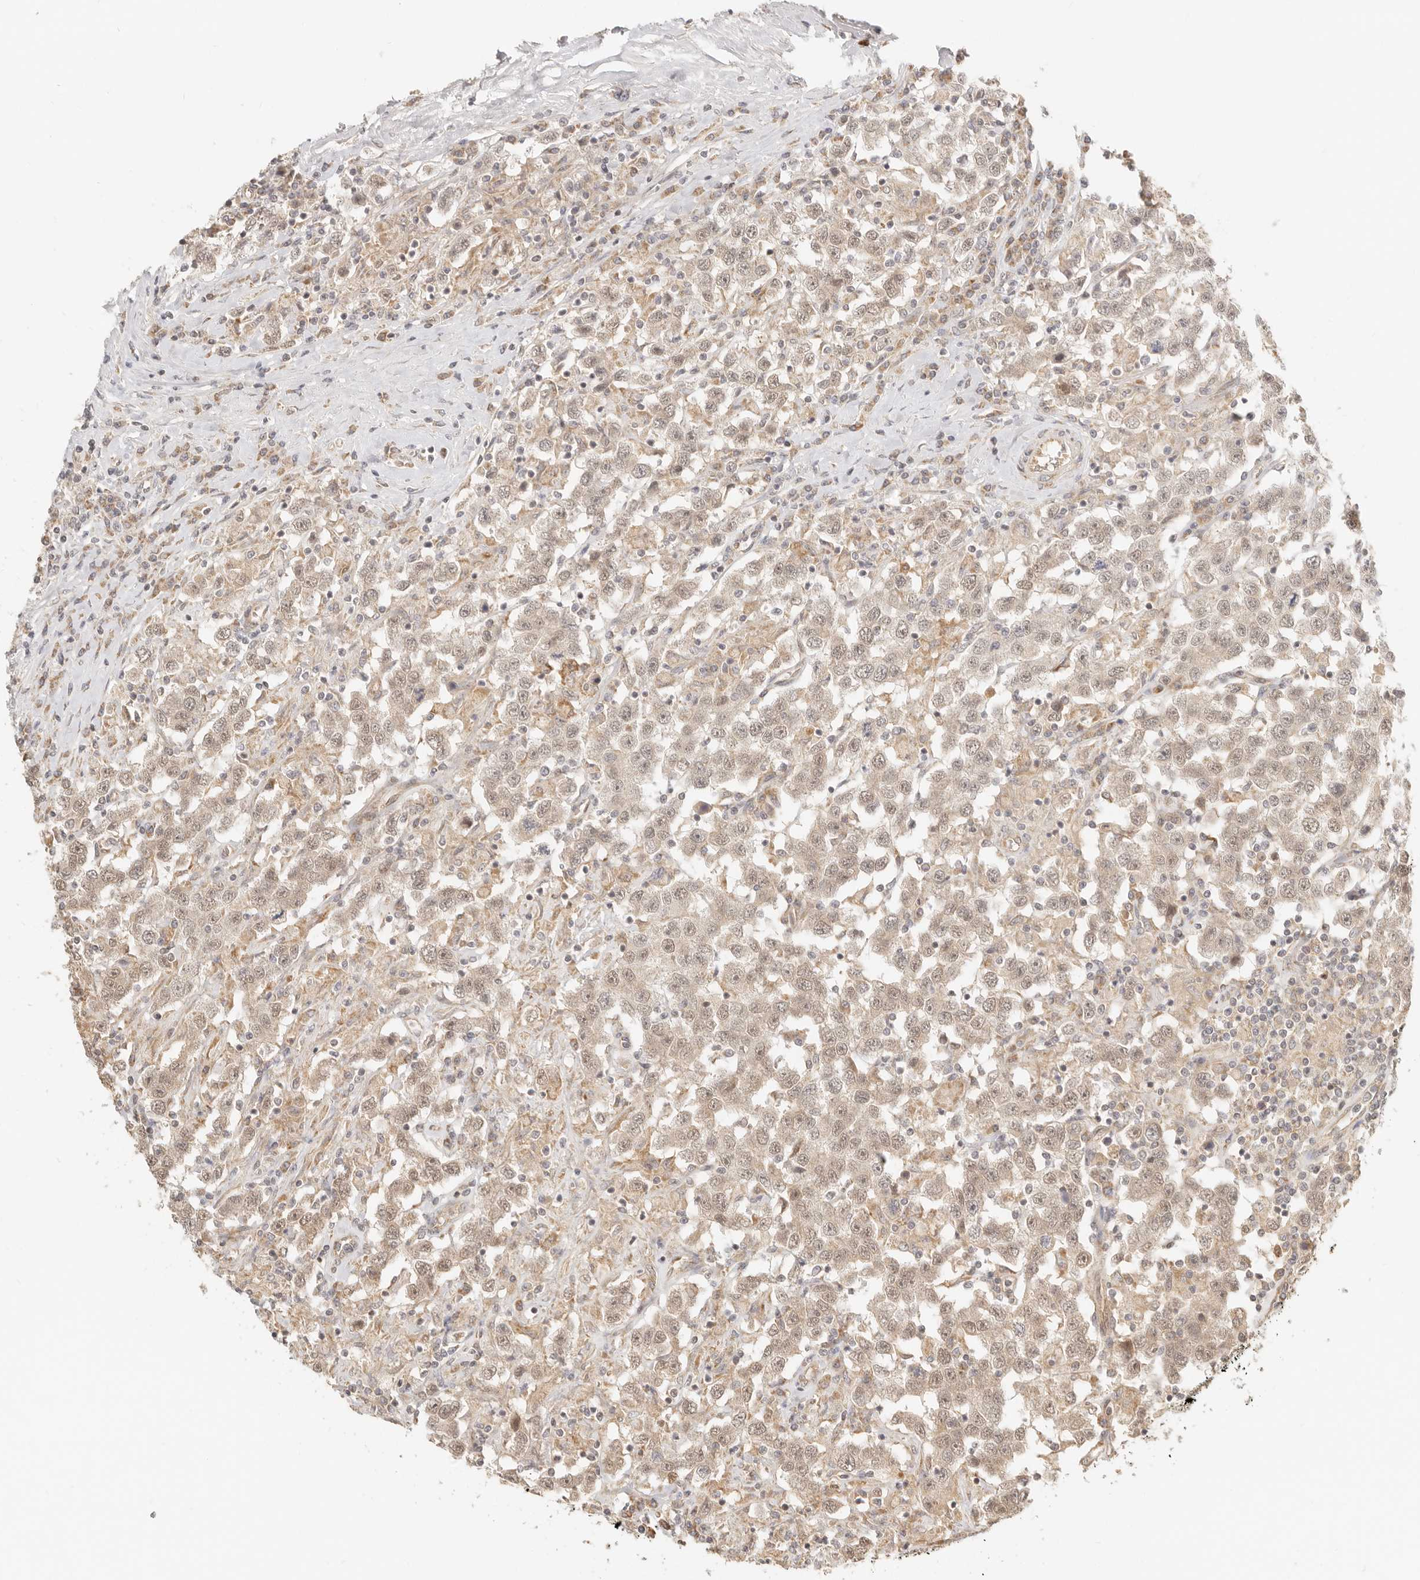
{"staining": {"intensity": "weak", "quantity": ">75%", "location": "nuclear"}, "tissue": "testis cancer", "cell_type": "Tumor cells", "image_type": "cancer", "snomed": [{"axis": "morphology", "description": "Seminoma, NOS"}, {"axis": "topography", "description": "Testis"}], "caption": "Weak nuclear staining for a protein is identified in approximately >75% of tumor cells of testis cancer (seminoma) using IHC.", "gene": "BAALC", "patient": {"sex": "male", "age": 41}}